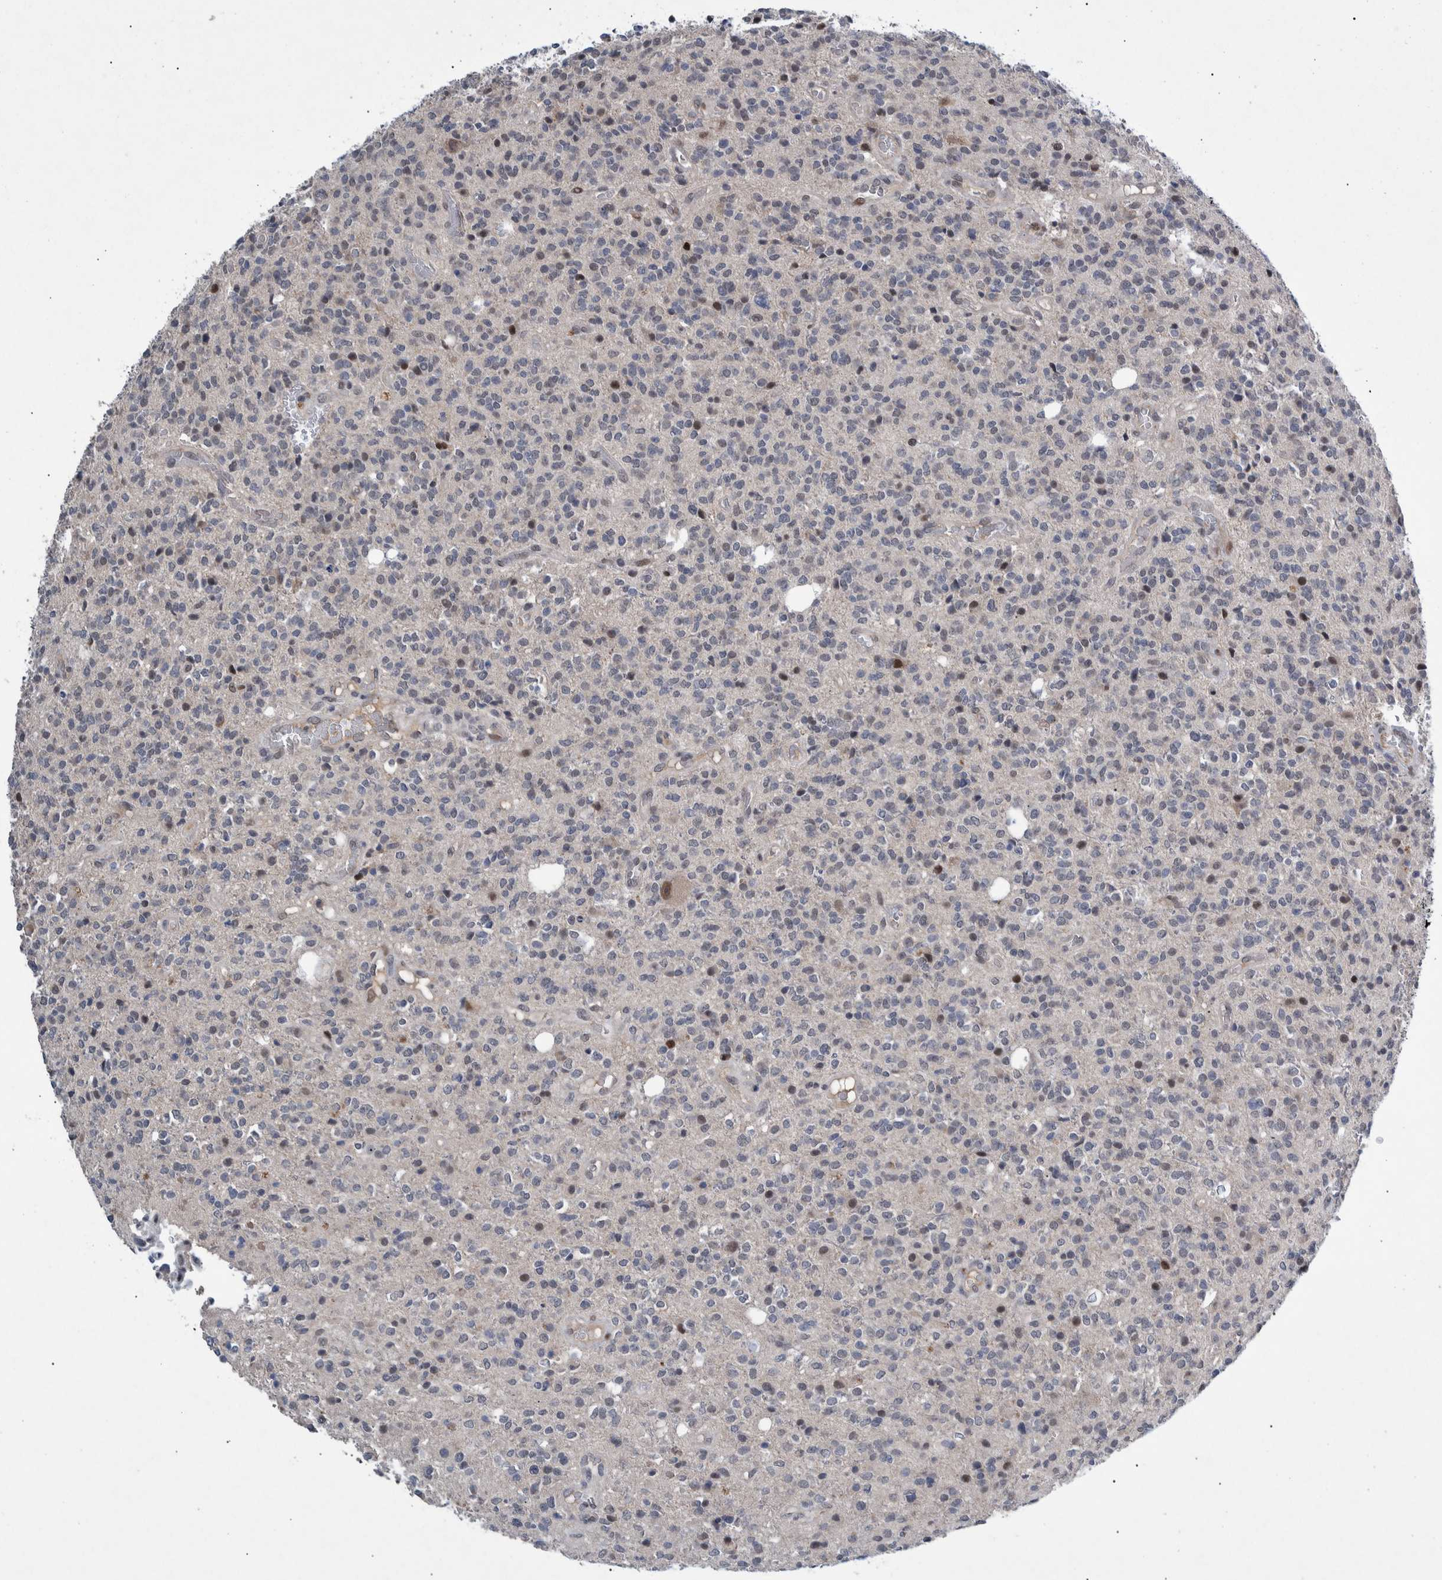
{"staining": {"intensity": "moderate", "quantity": "<25%", "location": "nuclear"}, "tissue": "glioma", "cell_type": "Tumor cells", "image_type": "cancer", "snomed": [{"axis": "morphology", "description": "Glioma, malignant, High grade"}, {"axis": "topography", "description": "Brain"}], "caption": "Malignant glioma (high-grade) stained with a protein marker reveals moderate staining in tumor cells.", "gene": "ESRP1", "patient": {"sex": "male", "age": 34}}